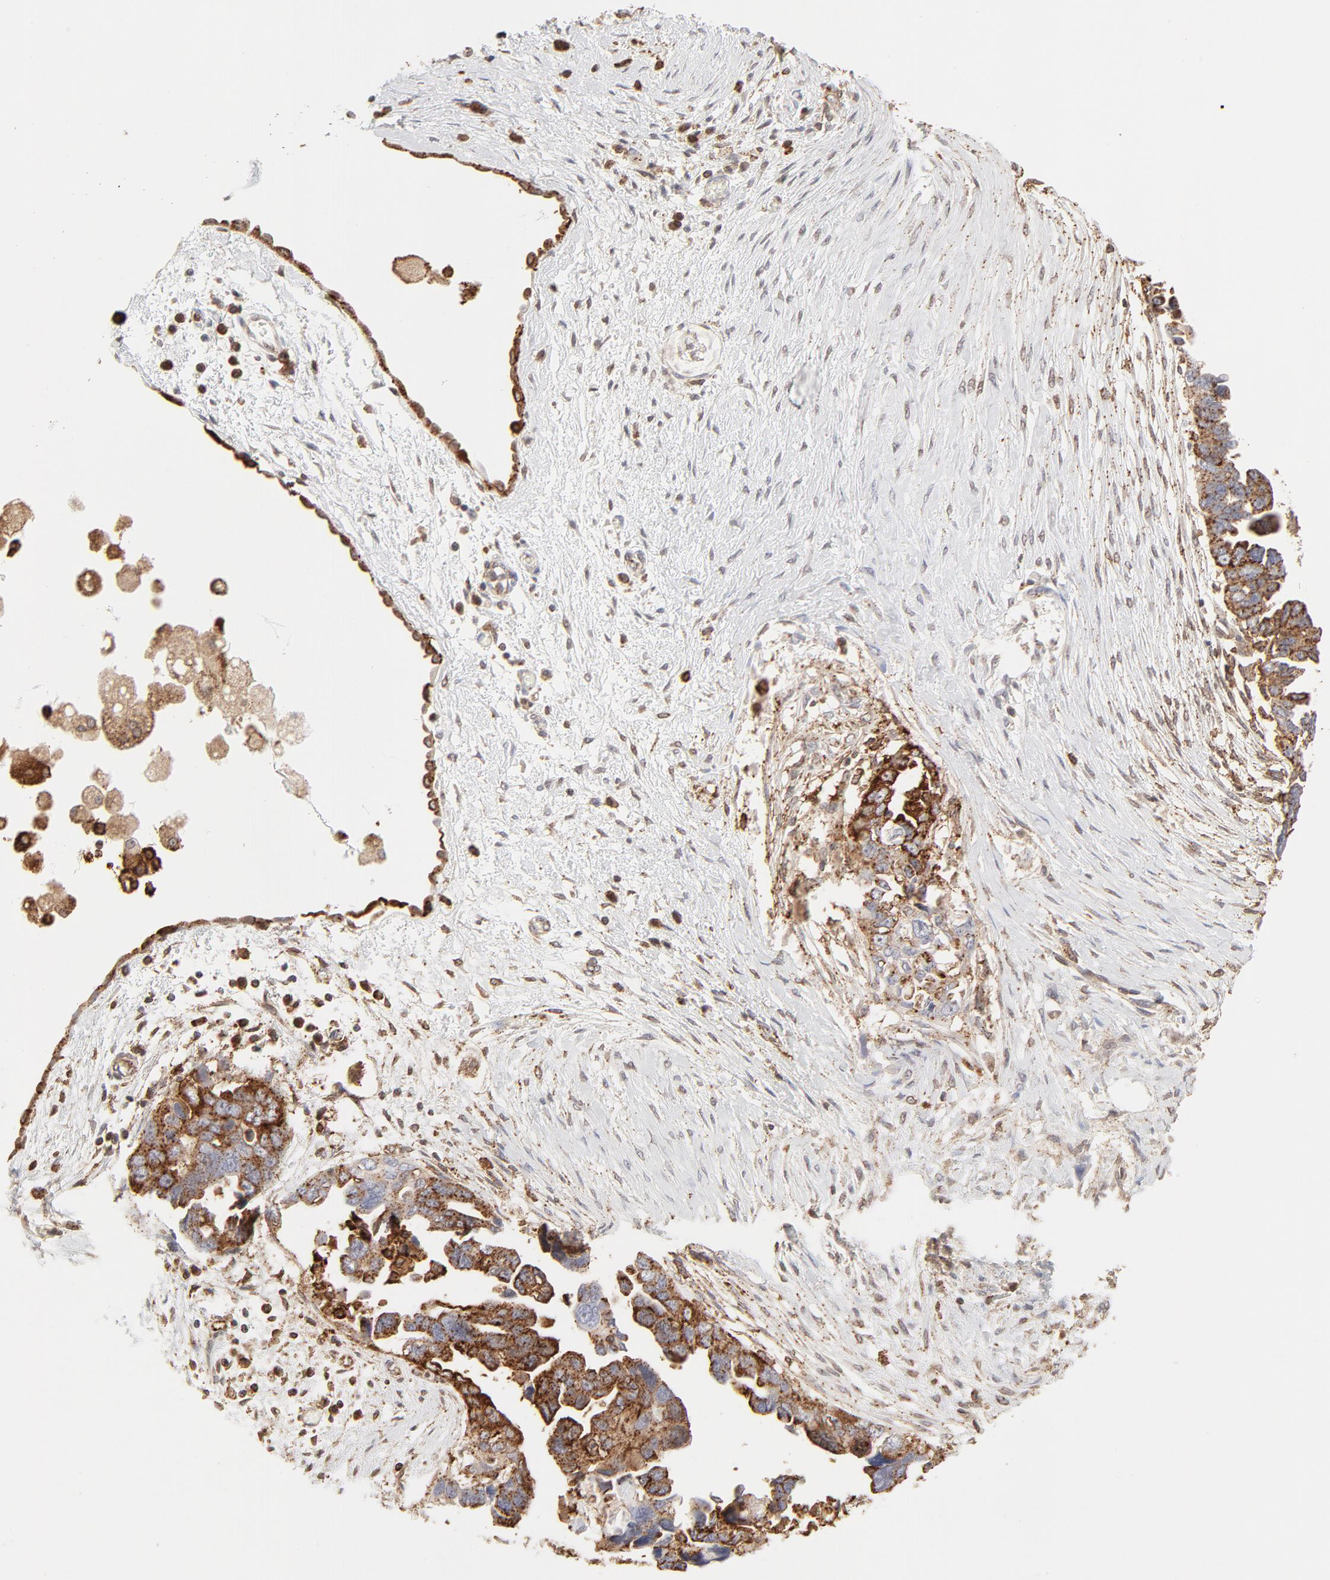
{"staining": {"intensity": "strong", "quantity": ">75%", "location": "cytoplasmic/membranous"}, "tissue": "ovarian cancer", "cell_type": "Tumor cells", "image_type": "cancer", "snomed": [{"axis": "morphology", "description": "Cystadenocarcinoma, serous, NOS"}, {"axis": "topography", "description": "Ovary"}], "caption": "This image displays ovarian cancer (serous cystadenocarcinoma) stained with immunohistochemistry (IHC) to label a protein in brown. The cytoplasmic/membranous of tumor cells show strong positivity for the protein. Nuclei are counter-stained blue.", "gene": "CDK6", "patient": {"sex": "female", "age": 63}}